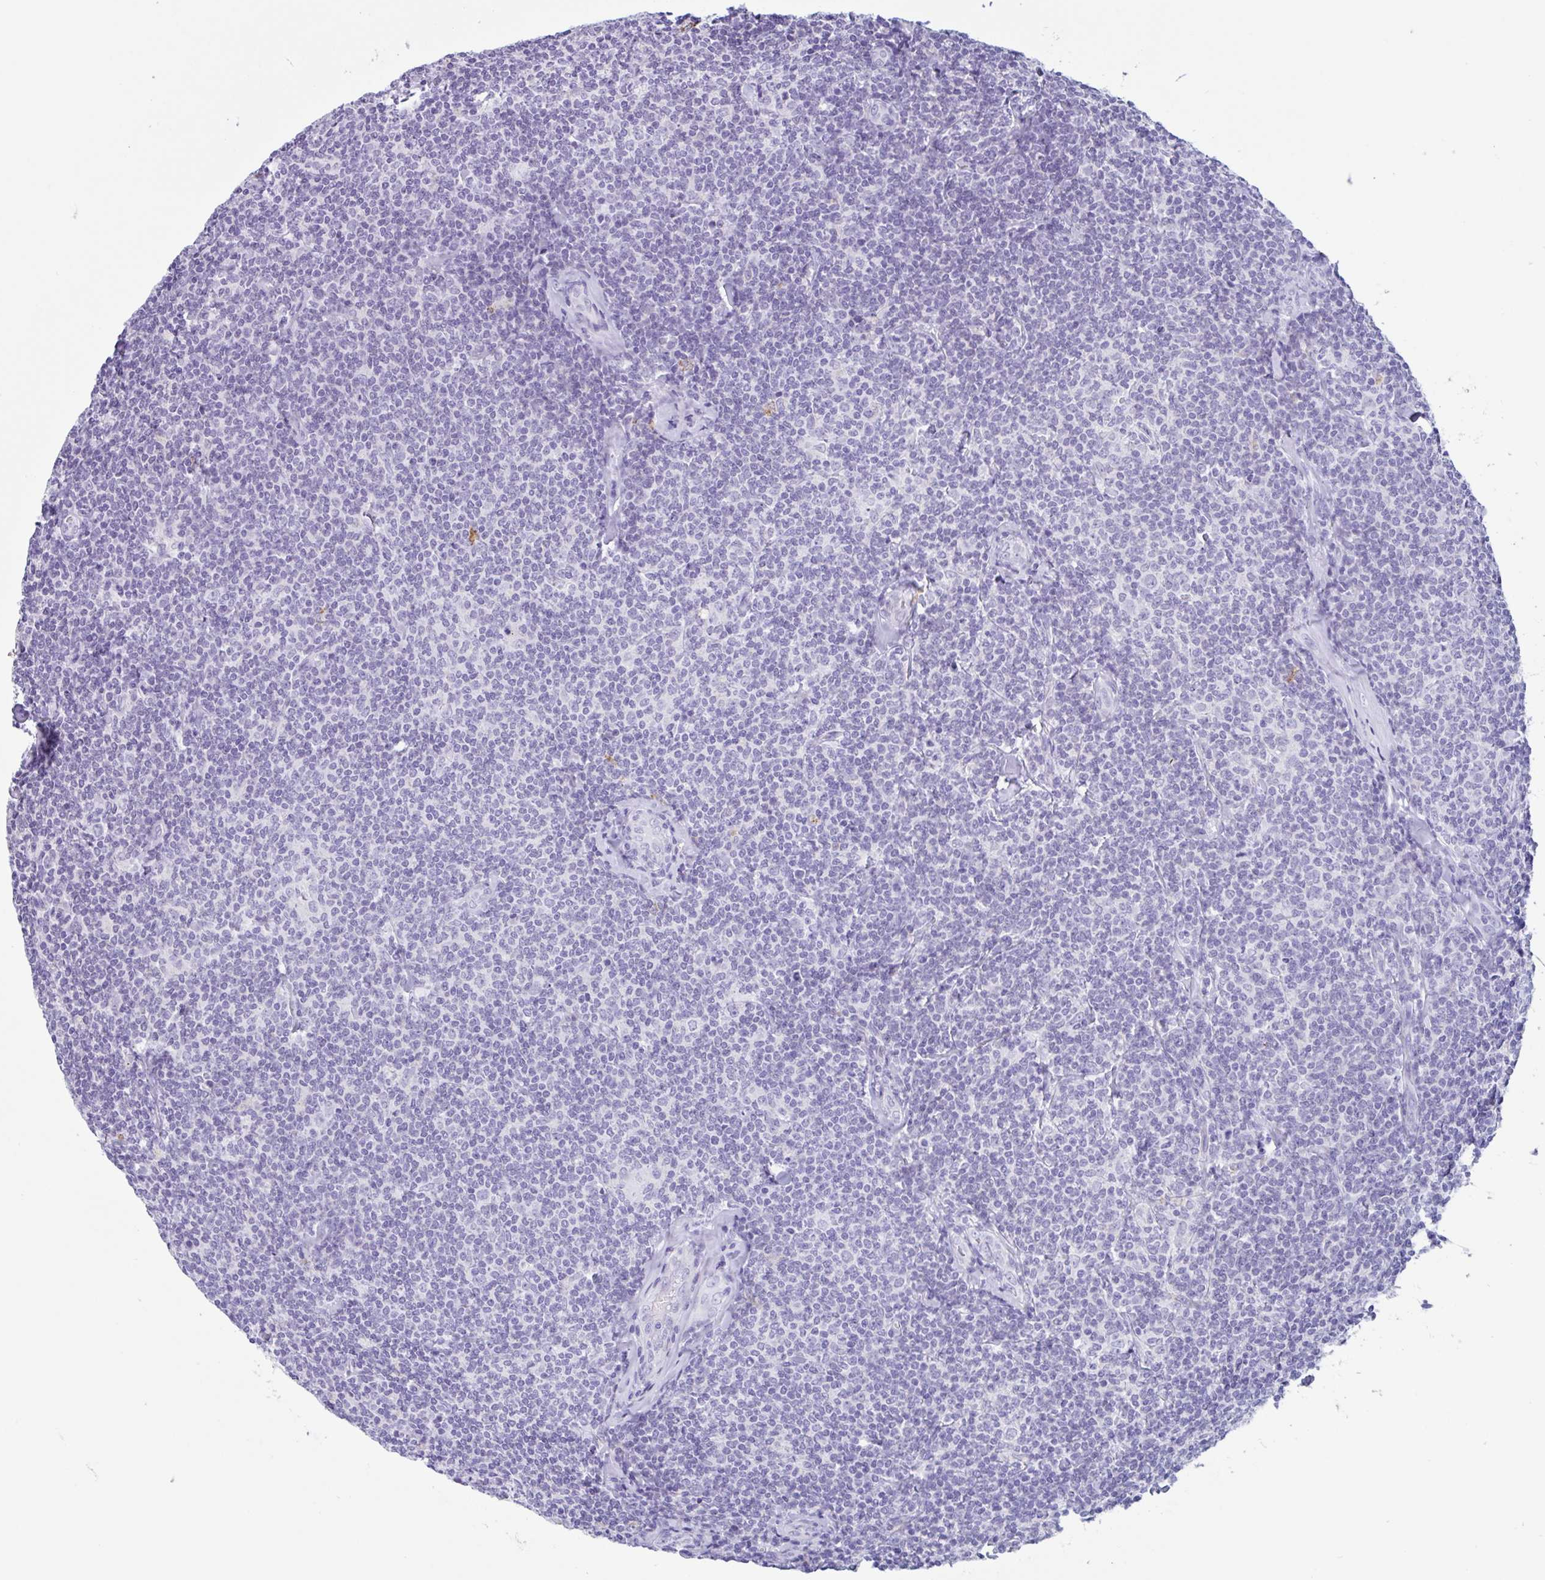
{"staining": {"intensity": "negative", "quantity": "none", "location": "none"}, "tissue": "lymphoma", "cell_type": "Tumor cells", "image_type": "cancer", "snomed": [{"axis": "morphology", "description": "Malignant lymphoma, non-Hodgkin's type, Low grade"}, {"axis": "topography", "description": "Lymph node"}], "caption": "High magnification brightfield microscopy of lymphoma stained with DAB (3,3'-diaminobenzidine) (brown) and counterstained with hematoxylin (blue): tumor cells show no significant staining.", "gene": "DTWD2", "patient": {"sex": "female", "age": 56}}